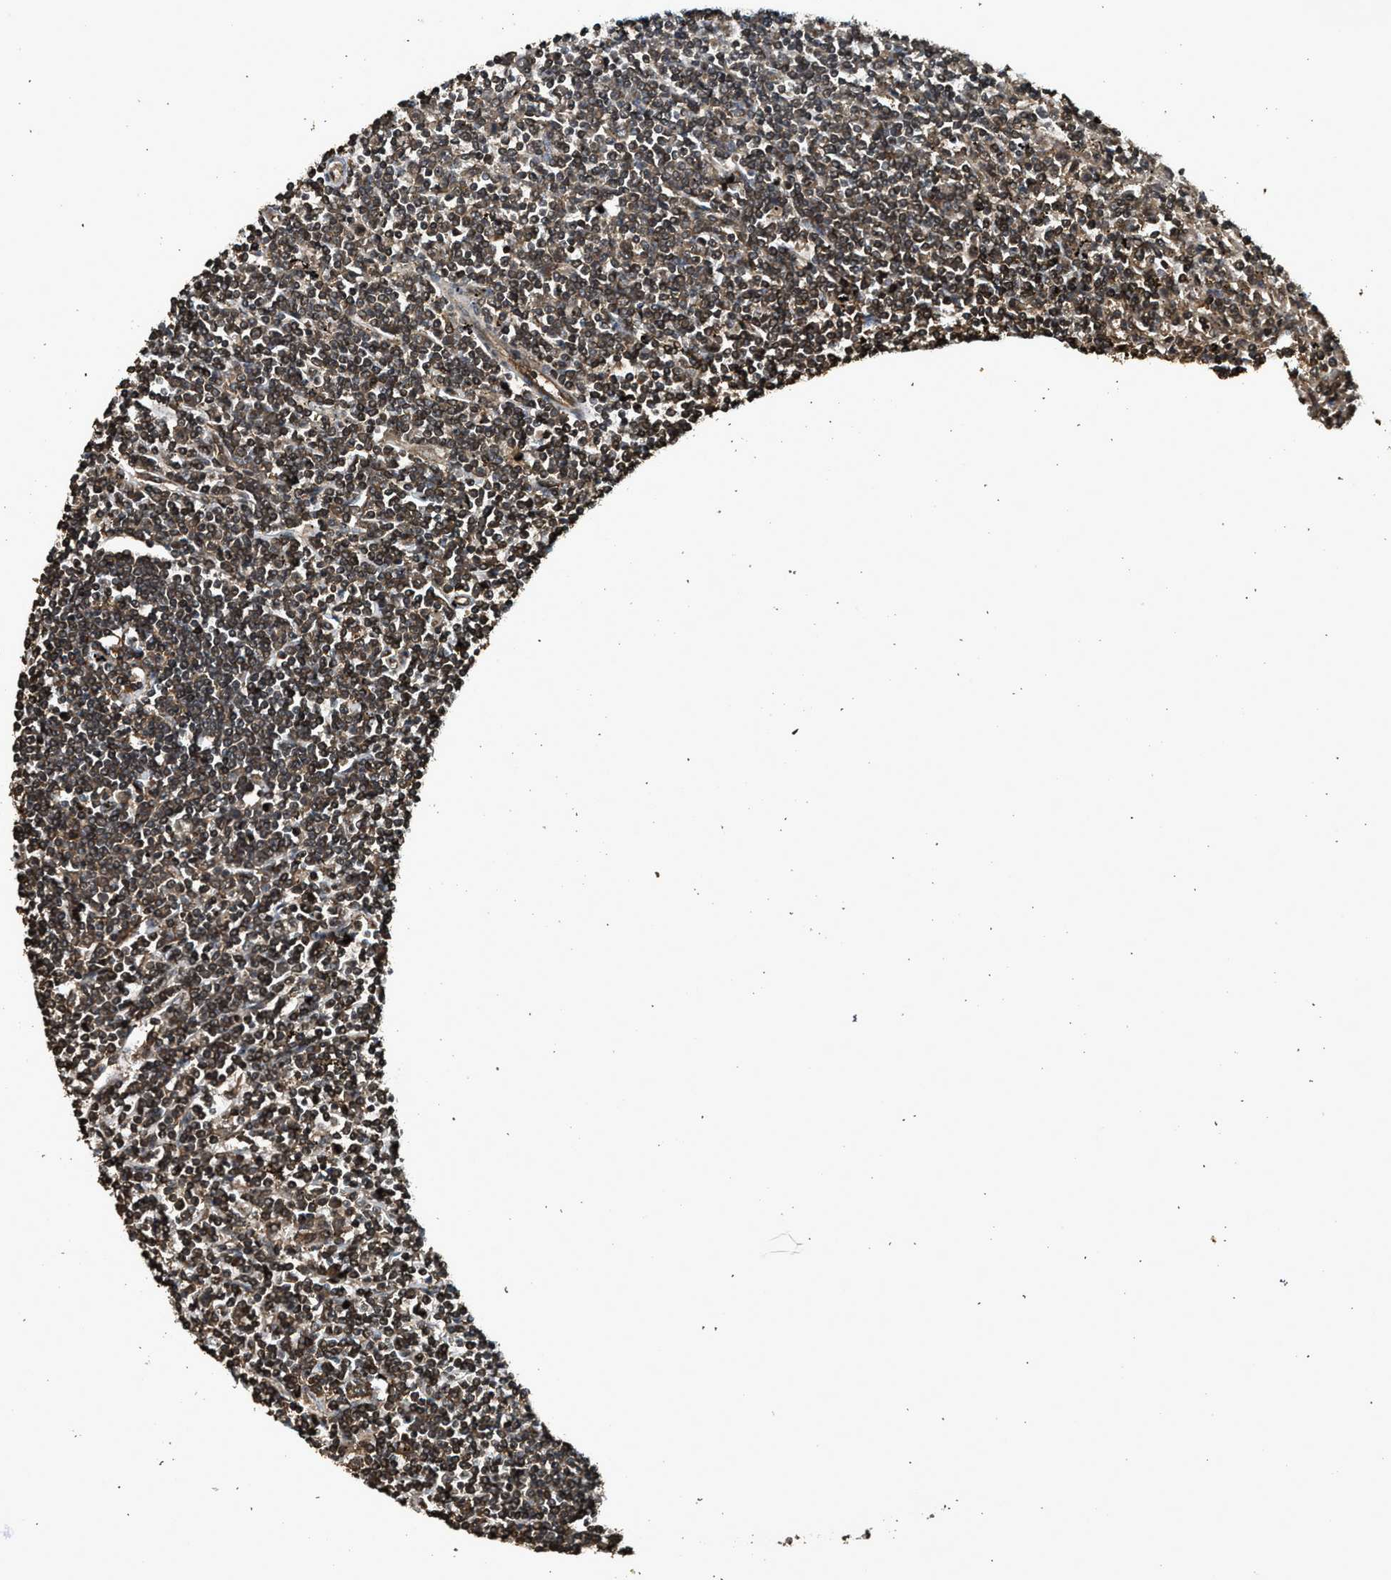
{"staining": {"intensity": "moderate", "quantity": ">75%", "location": "cytoplasmic/membranous,nuclear"}, "tissue": "lymphoma", "cell_type": "Tumor cells", "image_type": "cancer", "snomed": [{"axis": "morphology", "description": "Malignant lymphoma, non-Hodgkin's type, Low grade"}, {"axis": "topography", "description": "Spleen"}], "caption": "Immunohistochemistry image of human low-grade malignant lymphoma, non-Hodgkin's type stained for a protein (brown), which demonstrates medium levels of moderate cytoplasmic/membranous and nuclear positivity in approximately >75% of tumor cells.", "gene": "MYBL2", "patient": {"sex": "male", "age": 76}}